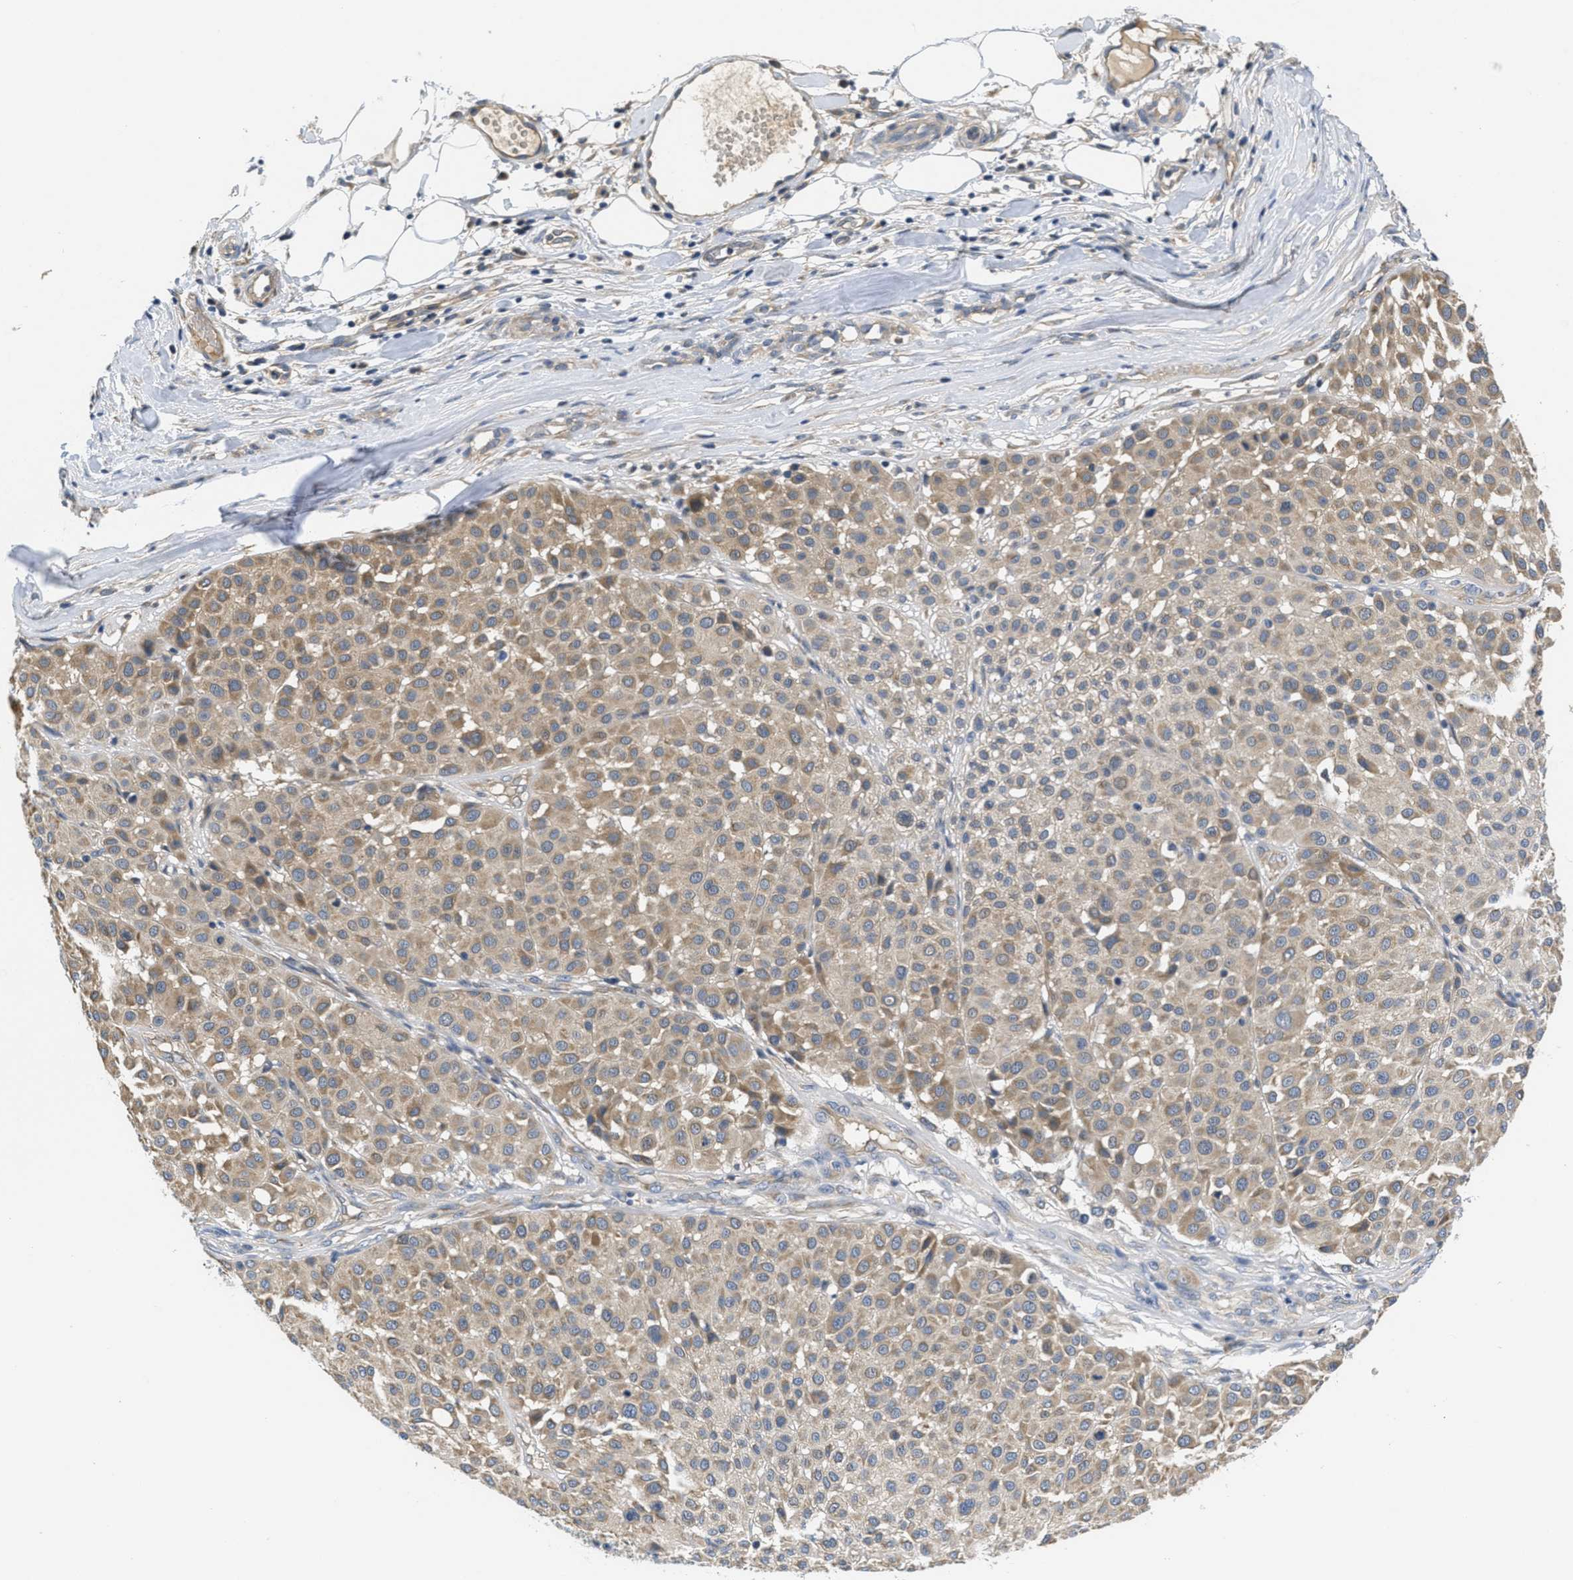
{"staining": {"intensity": "weak", "quantity": ">75%", "location": "cytoplasmic/membranous"}, "tissue": "melanoma", "cell_type": "Tumor cells", "image_type": "cancer", "snomed": [{"axis": "morphology", "description": "Malignant melanoma, Metastatic site"}, {"axis": "topography", "description": "Soft tissue"}], "caption": "Protein expression analysis of malignant melanoma (metastatic site) displays weak cytoplasmic/membranous expression in approximately >75% of tumor cells.", "gene": "GALK1", "patient": {"sex": "male", "age": 41}}